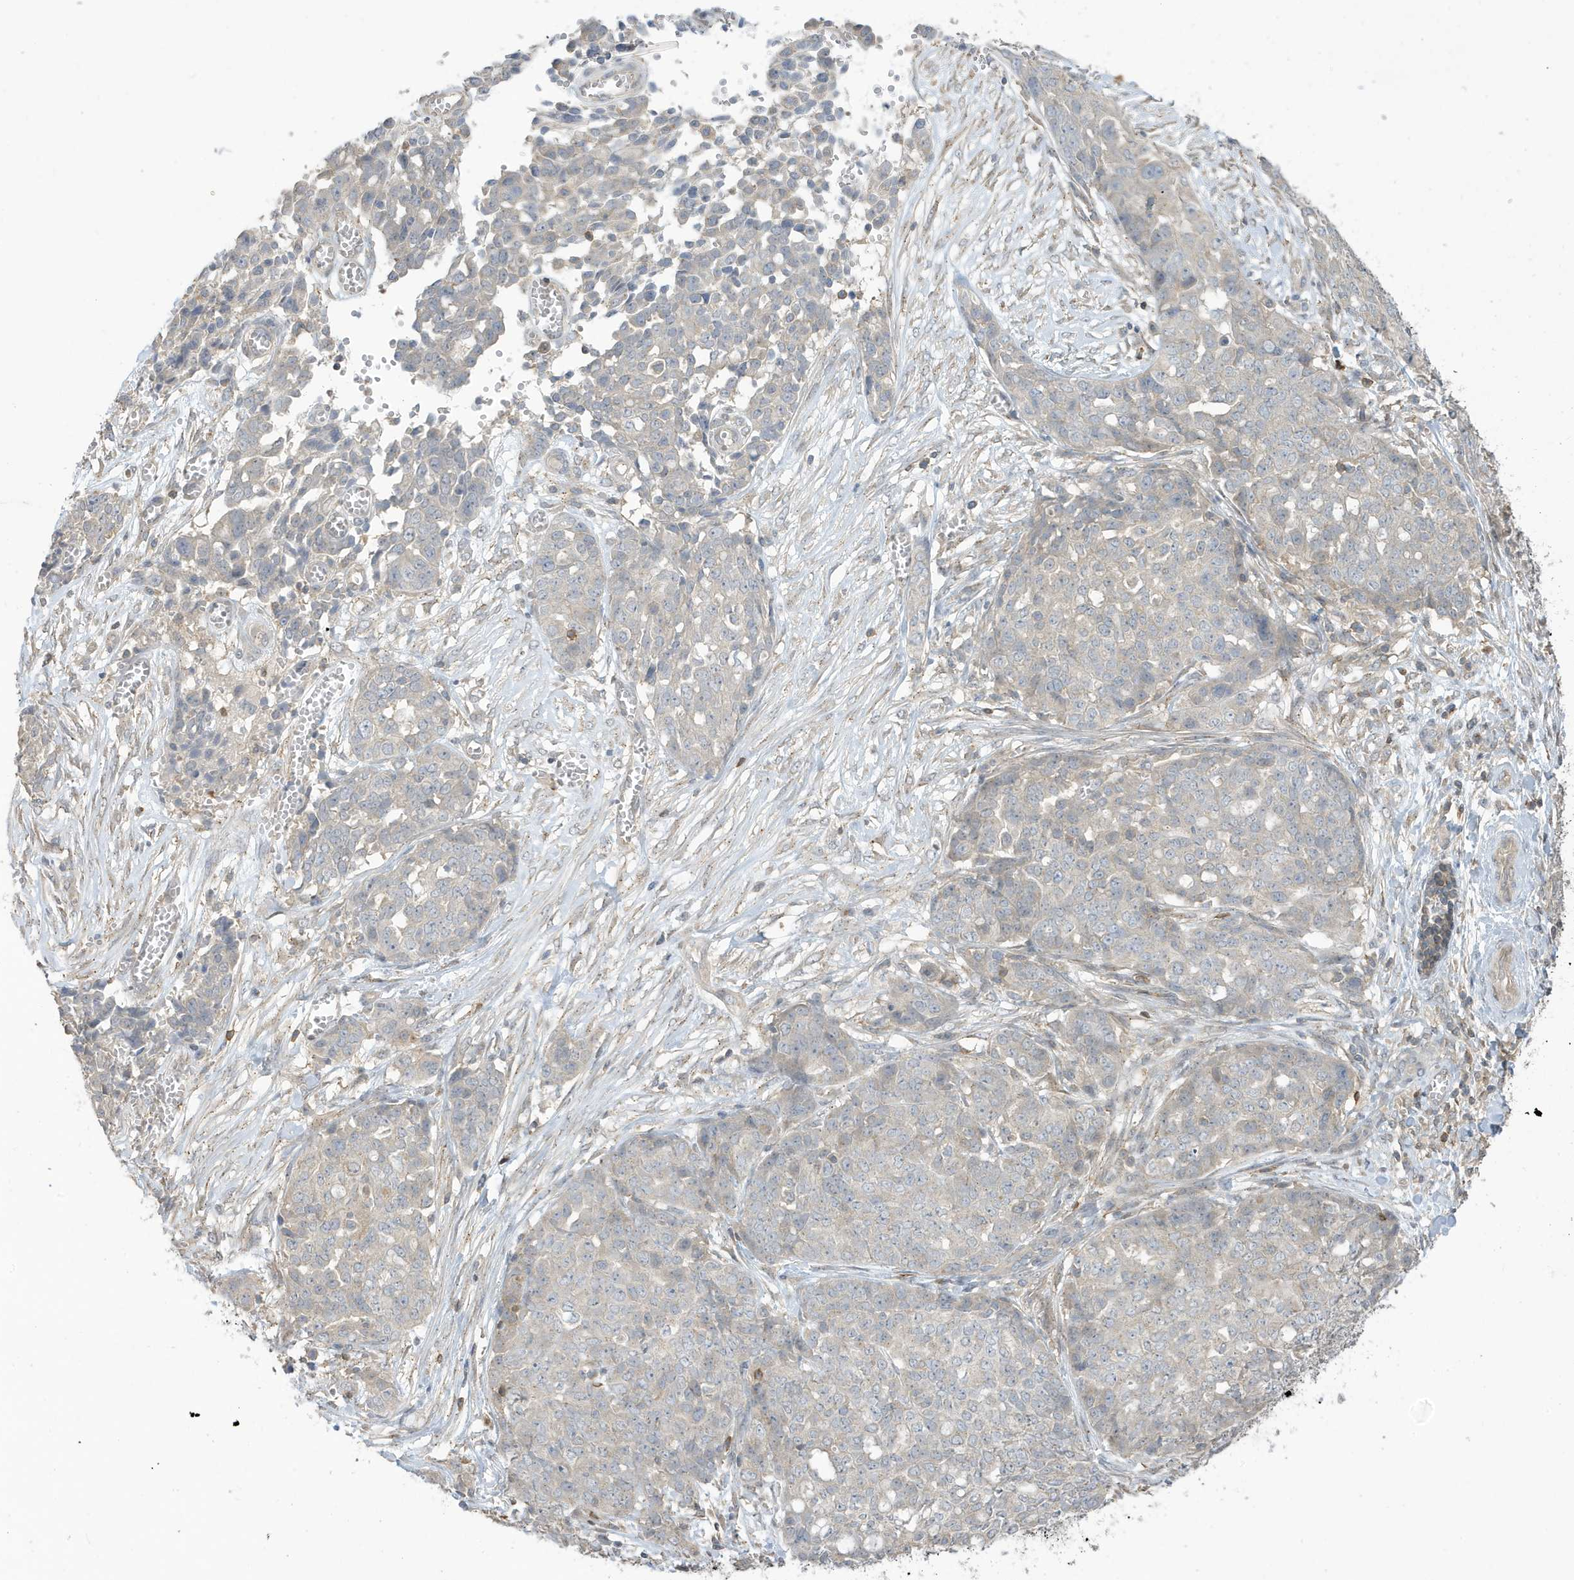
{"staining": {"intensity": "negative", "quantity": "none", "location": "none"}, "tissue": "ovarian cancer", "cell_type": "Tumor cells", "image_type": "cancer", "snomed": [{"axis": "morphology", "description": "Cystadenocarcinoma, serous, NOS"}, {"axis": "topography", "description": "Soft tissue"}, {"axis": "topography", "description": "Ovary"}], "caption": "The micrograph exhibits no staining of tumor cells in serous cystadenocarcinoma (ovarian).", "gene": "TAB3", "patient": {"sex": "female", "age": 57}}